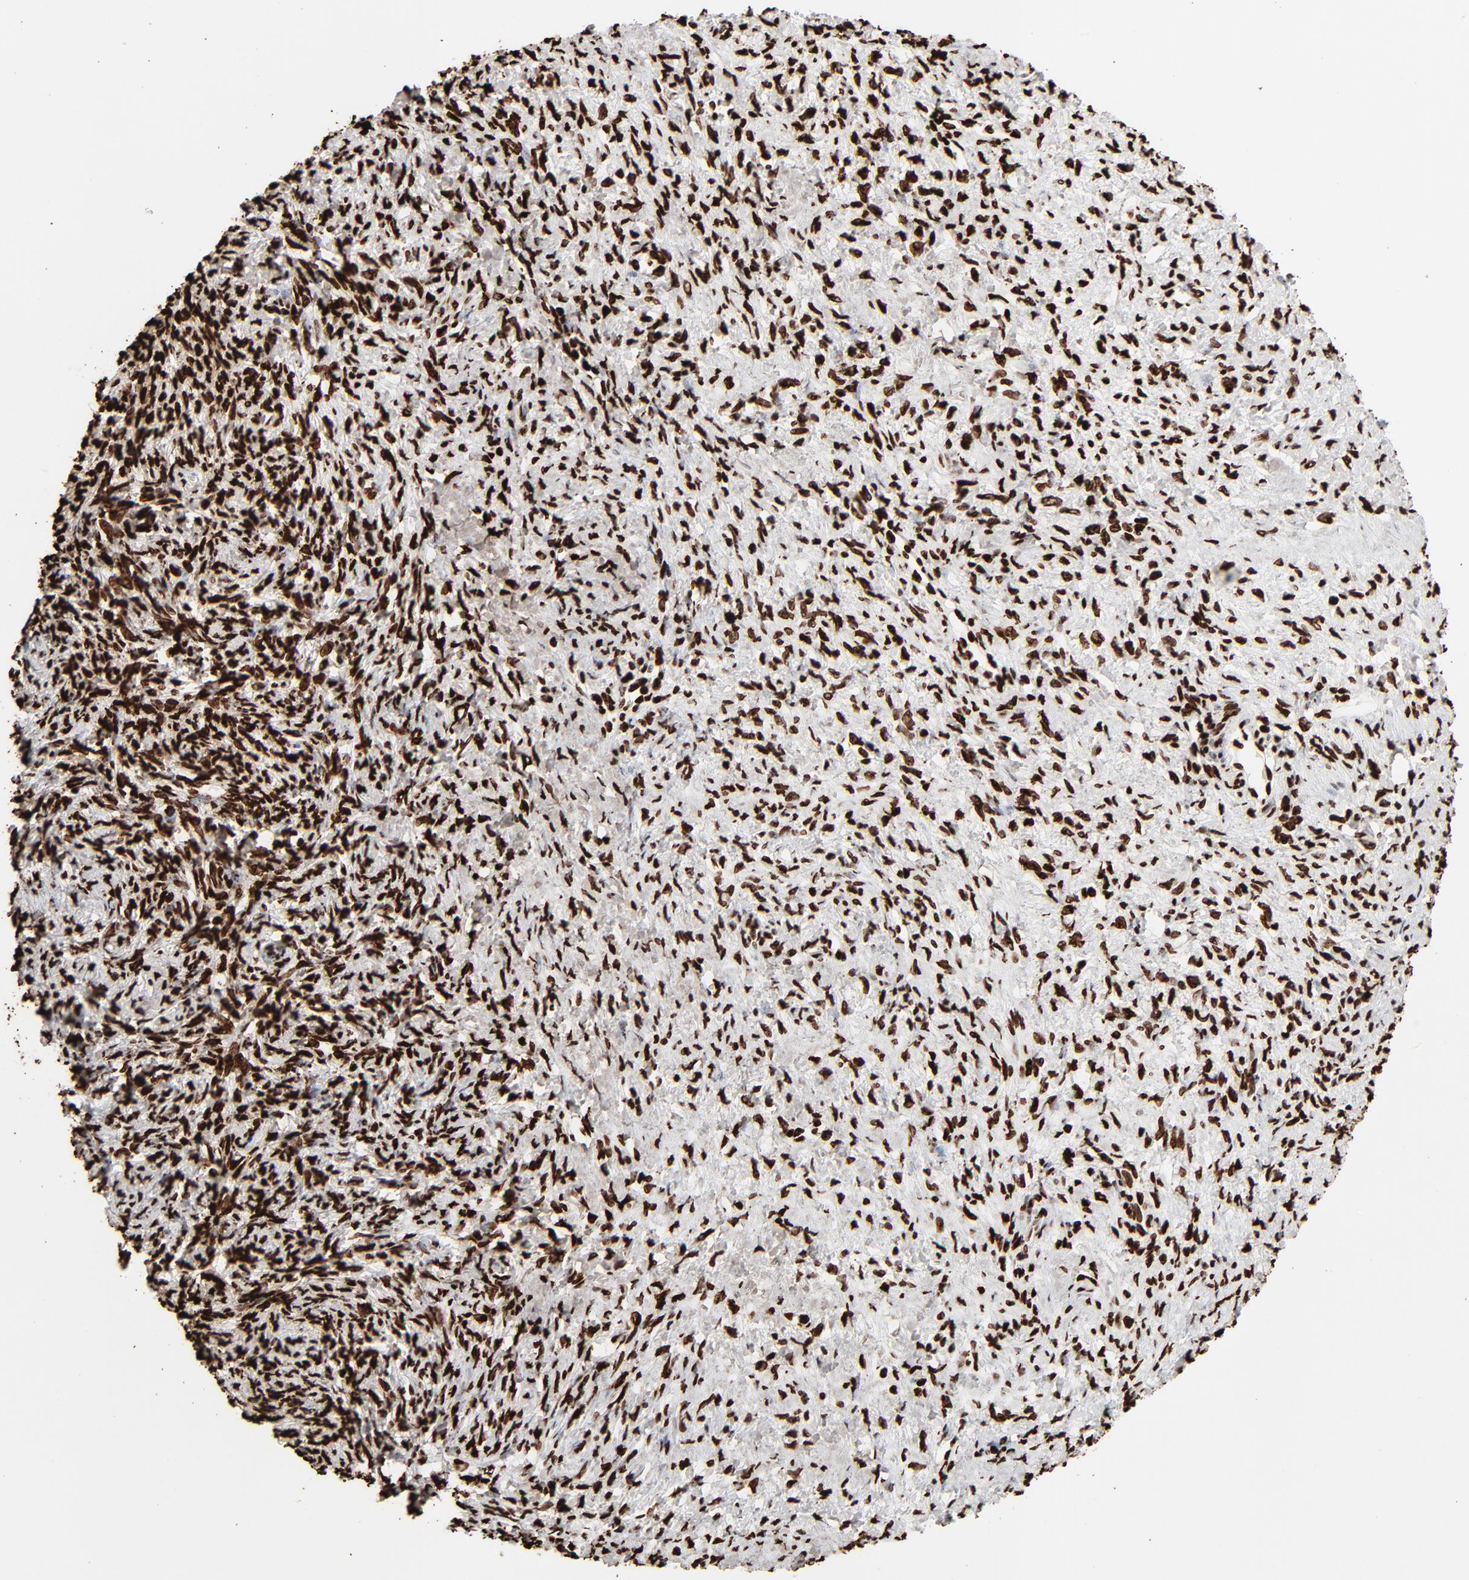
{"staining": {"intensity": "strong", "quantity": ">75%", "location": "nuclear"}, "tissue": "ovarian cancer", "cell_type": "Tumor cells", "image_type": "cancer", "snomed": [{"axis": "morphology", "description": "Normal tissue, NOS"}, {"axis": "morphology", "description": "Cystadenocarcinoma, serous, NOS"}, {"axis": "topography", "description": "Ovary"}], "caption": "An image of human serous cystadenocarcinoma (ovarian) stained for a protein displays strong nuclear brown staining in tumor cells.", "gene": "H3-4", "patient": {"sex": "female", "age": 62}}